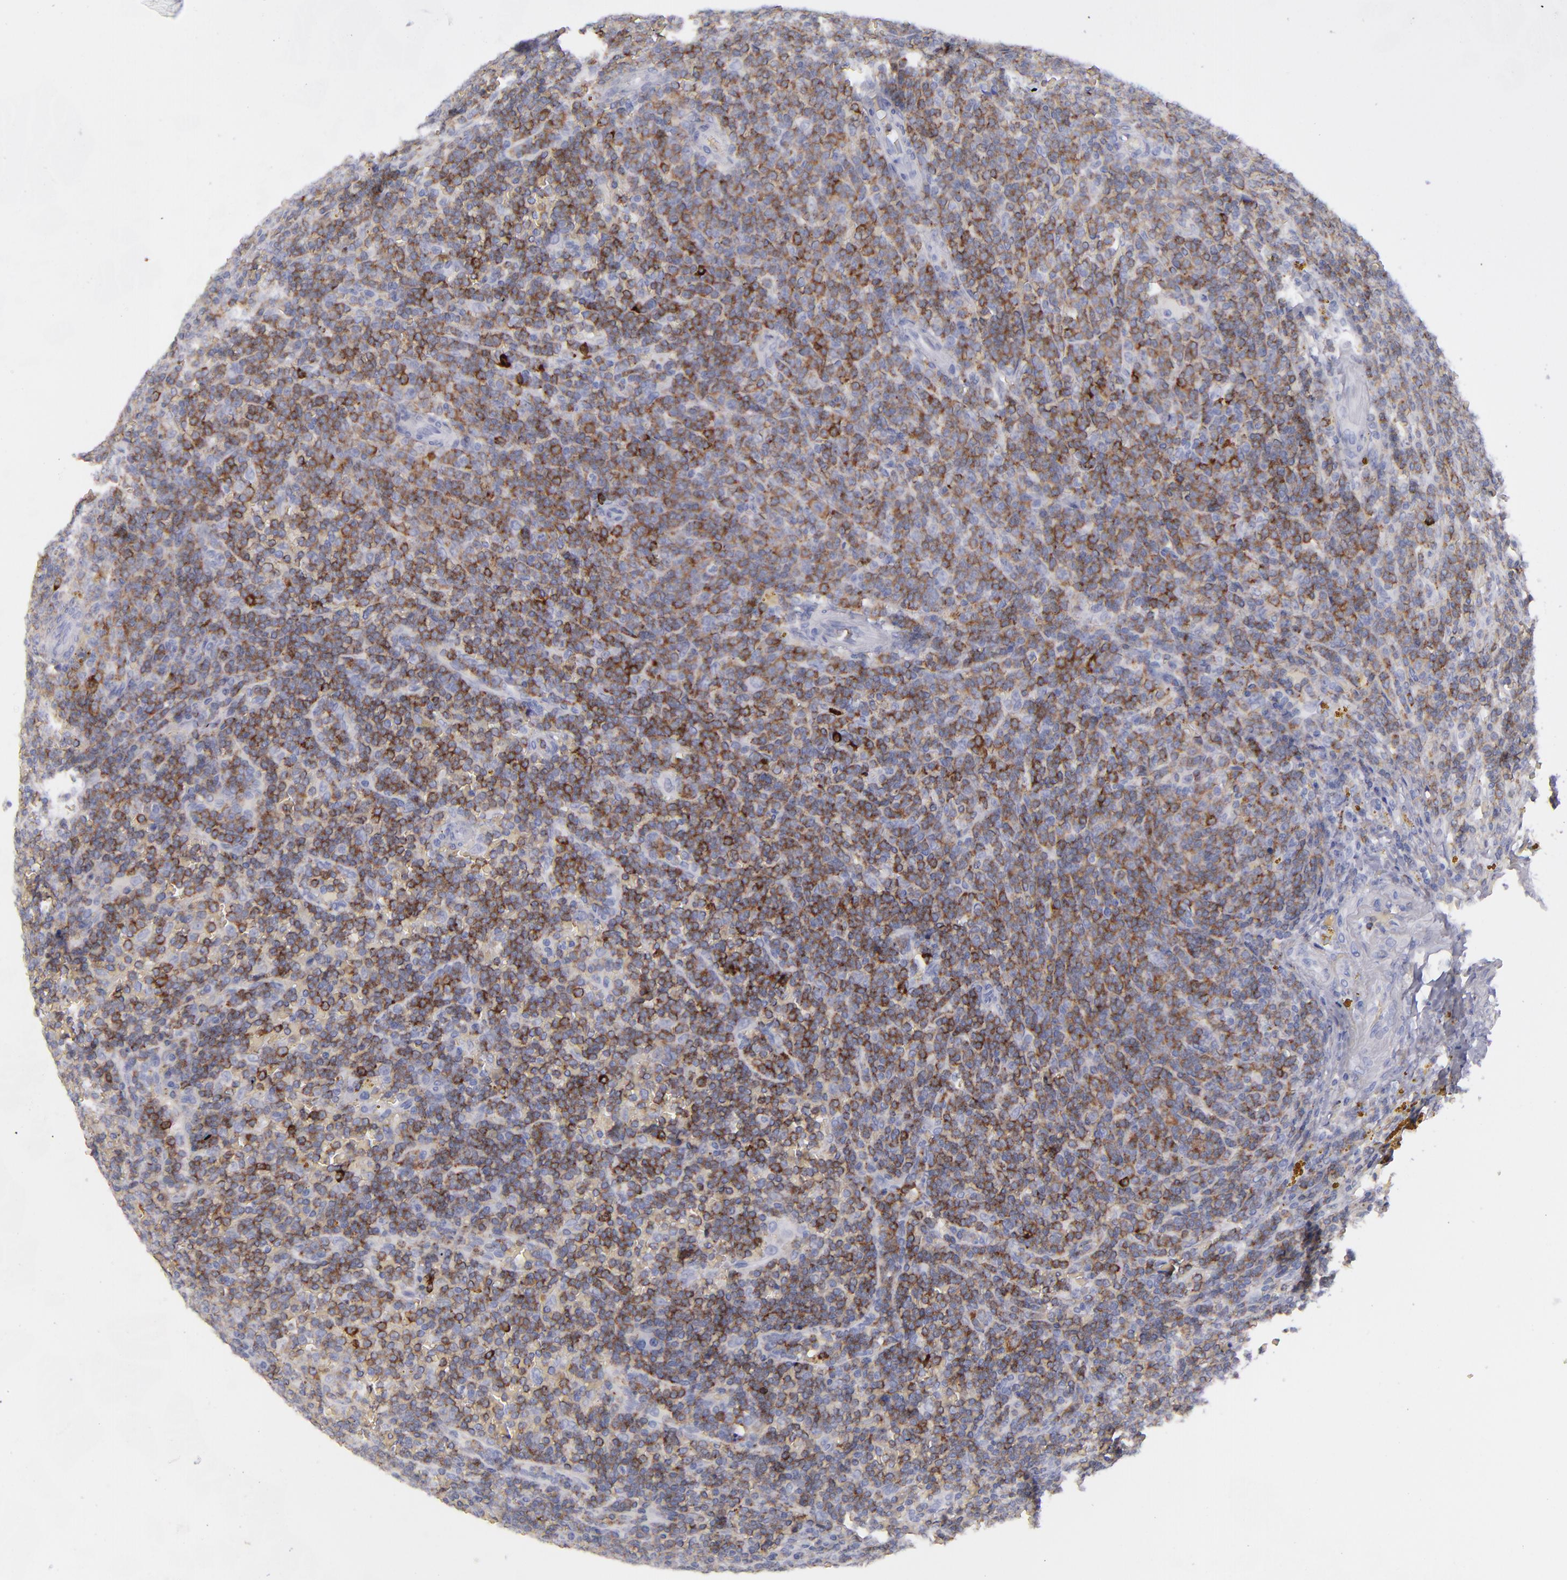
{"staining": {"intensity": "moderate", "quantity": ">75%", "location": "cytoplasmic/membranous"}, "tissue": "lymphoma", "cell_type": "Tumor cells", "image_type": "cancer", "snomed": [{"axis": "morphology", "description": "Malignant lymphoma, non-Hodgkin's type, Low grade"}, {"axis": "topography", "description": "Spleen"}], "caption": "A medium amount of moderate cytoplasmic/membranous staining is identified in approximately >75% of tumor cells in low-grade malignant lymphoma, non-Hodgkin's type tissue.", "gene": "CD22", "patient": {"sex": "male", "age": 80}}